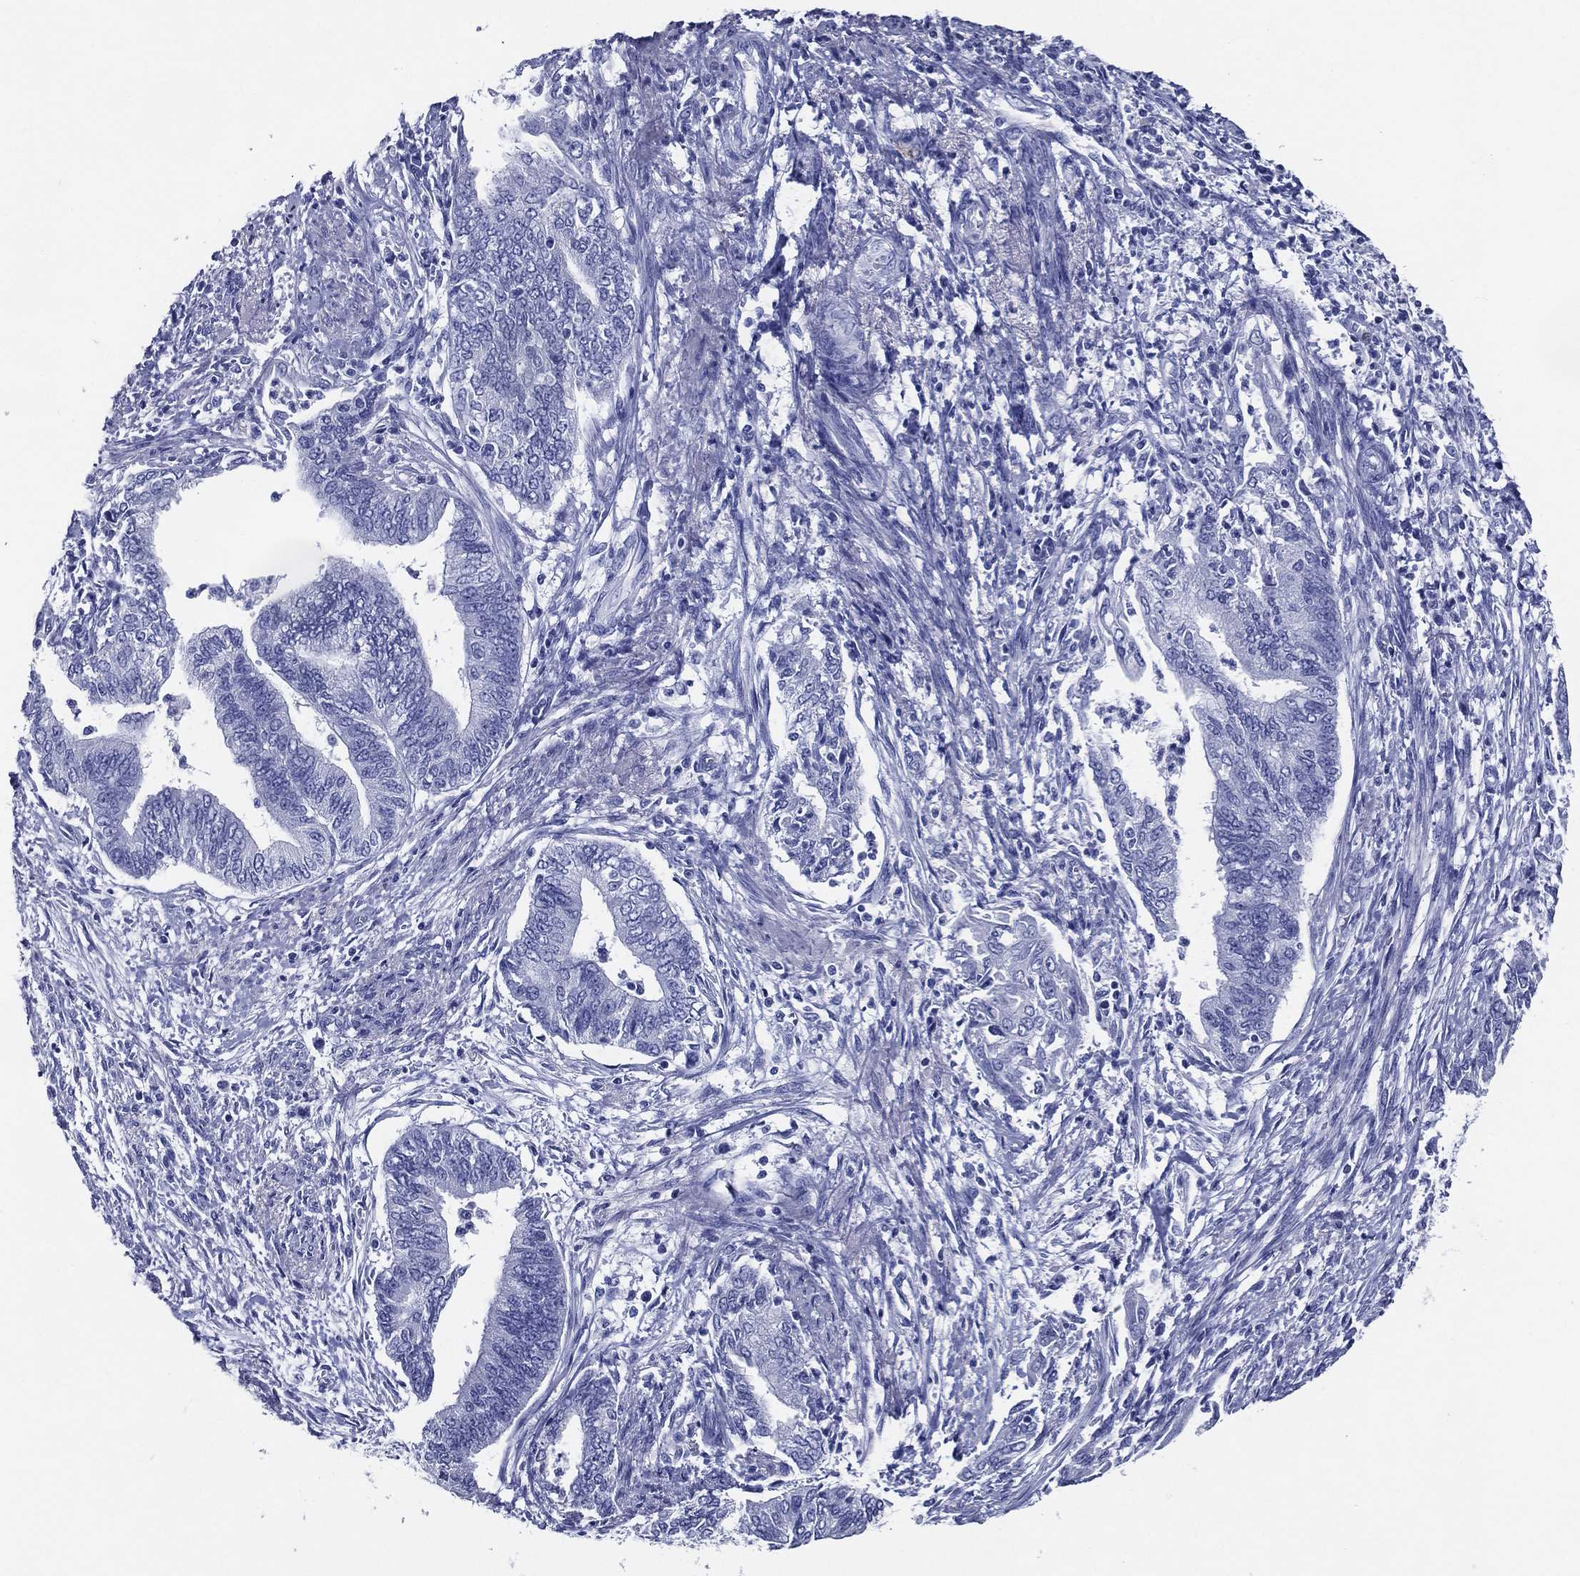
{"staining": {"intensity": "negative", "quantity": "none", "location": "none"}, "tissue": "endometrial cancer", "cell_type": "Tumor cells", "image_type": "cancer", "snomed": [{"axis": "morphology", "description": "Adenocarcinoma, NOS"}, {"axis": "topography", "description": "Endometrium"}], "caption": "Tumor cells show no significant protein staining in endometrial adenocarcinoma.", "gene": "ACE2", "patient": {"sex": "female", "age": 65}}